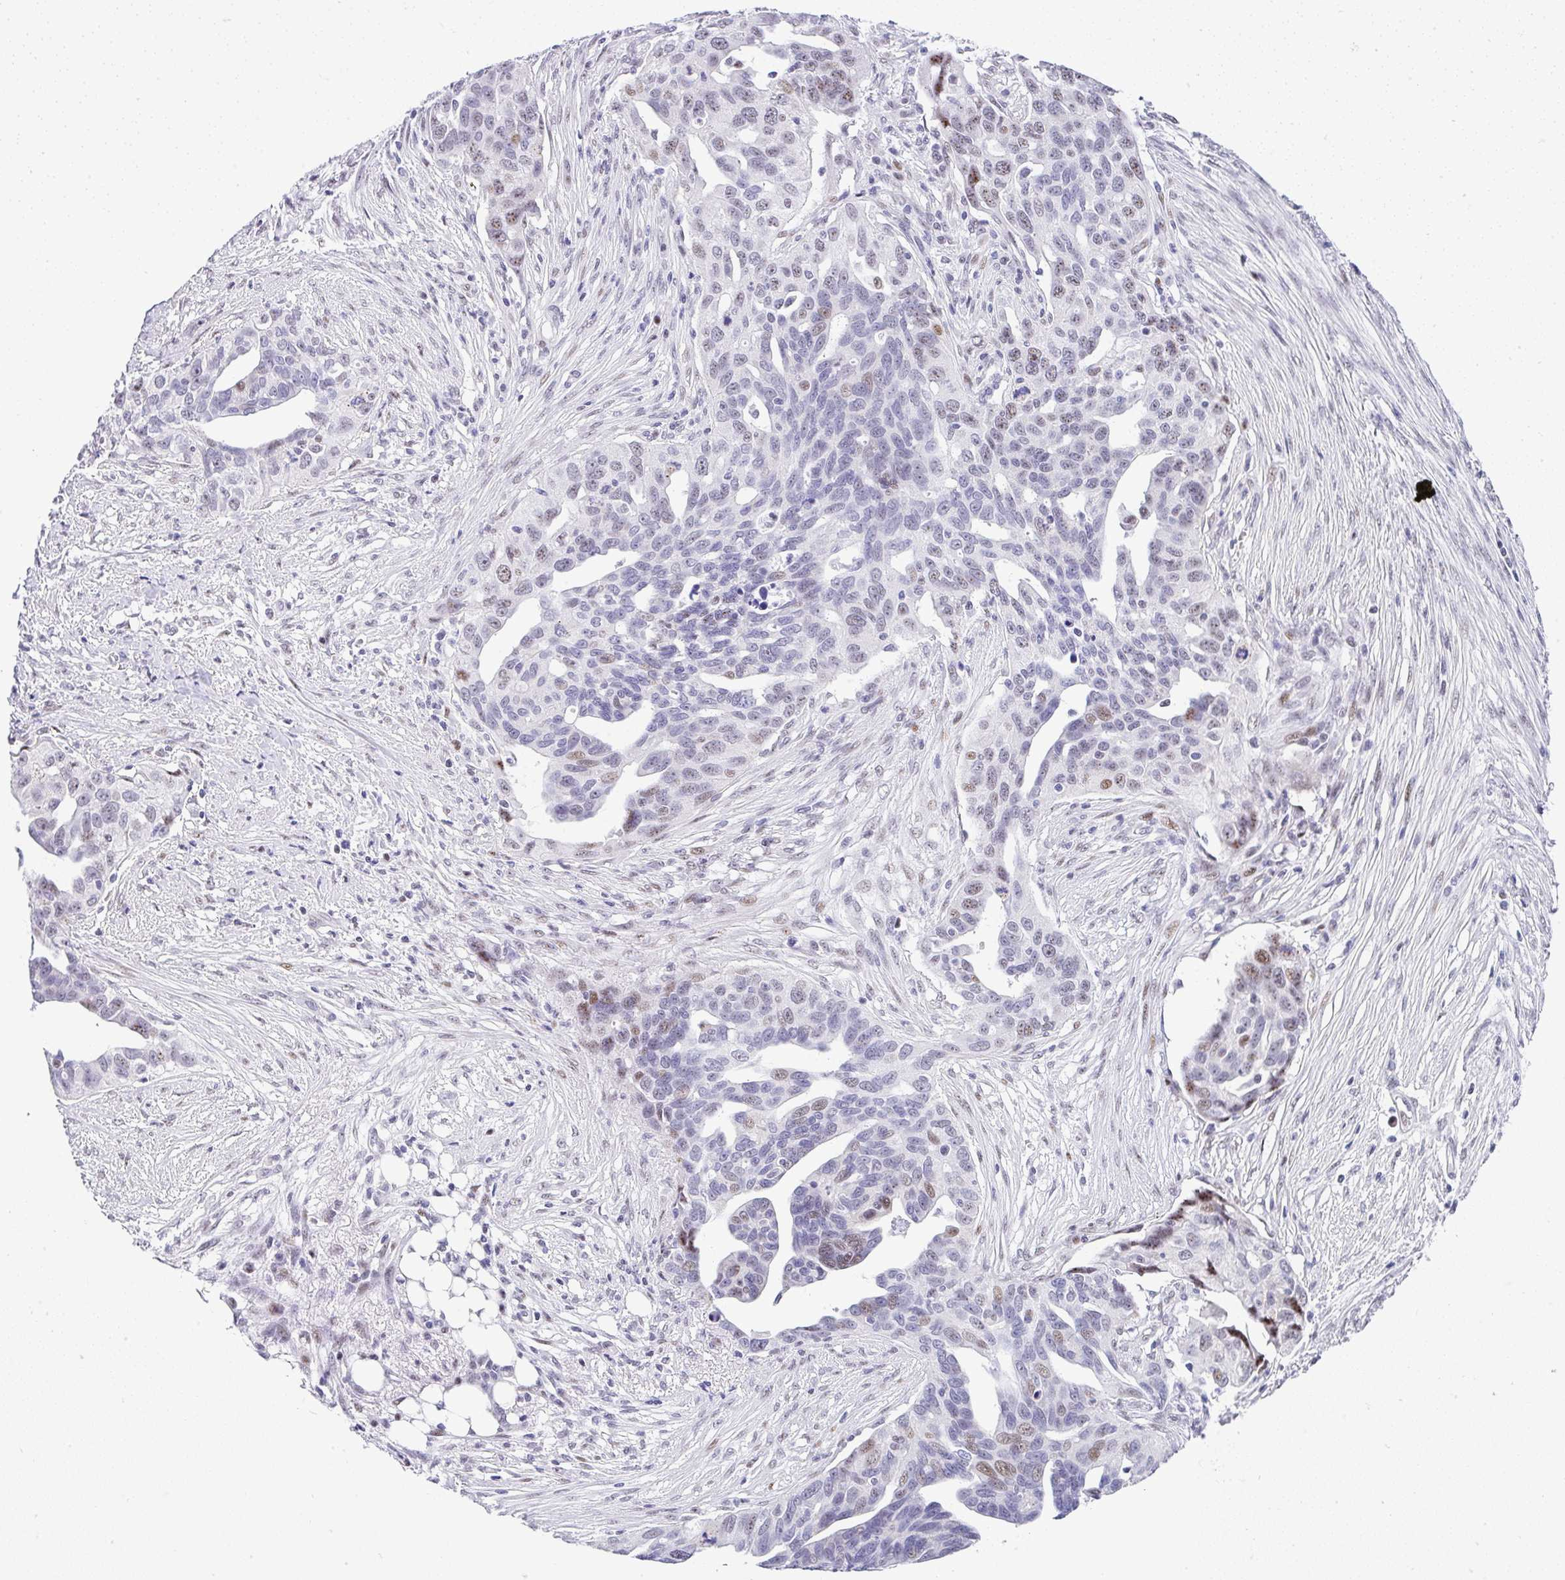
{"staining": {"intensity": "moderate", "quantity": "<25%", "location": "nuclear"}, "tissue": "ovarian cancer", "cell_type": "Tumor cells", "image_type": "cancer", "snomed": [{"axis": "morphology", "description": "Carcinoma, endometroid"}, {"axis": "morphology", "description": "Cystadenocarcinoma, serous, NOS"}, {"axis": "topography", "description": "Ovary"}], "caption": "This image shows immunohistochemistry (IHC) staining of ovarian cancer (serous cystadenocarcinoma), with low moderate nuclear expression in approximately <25% of tumor cells.", "gene": "NR1D2", "patient": {"sex": "female", "age": 45}}